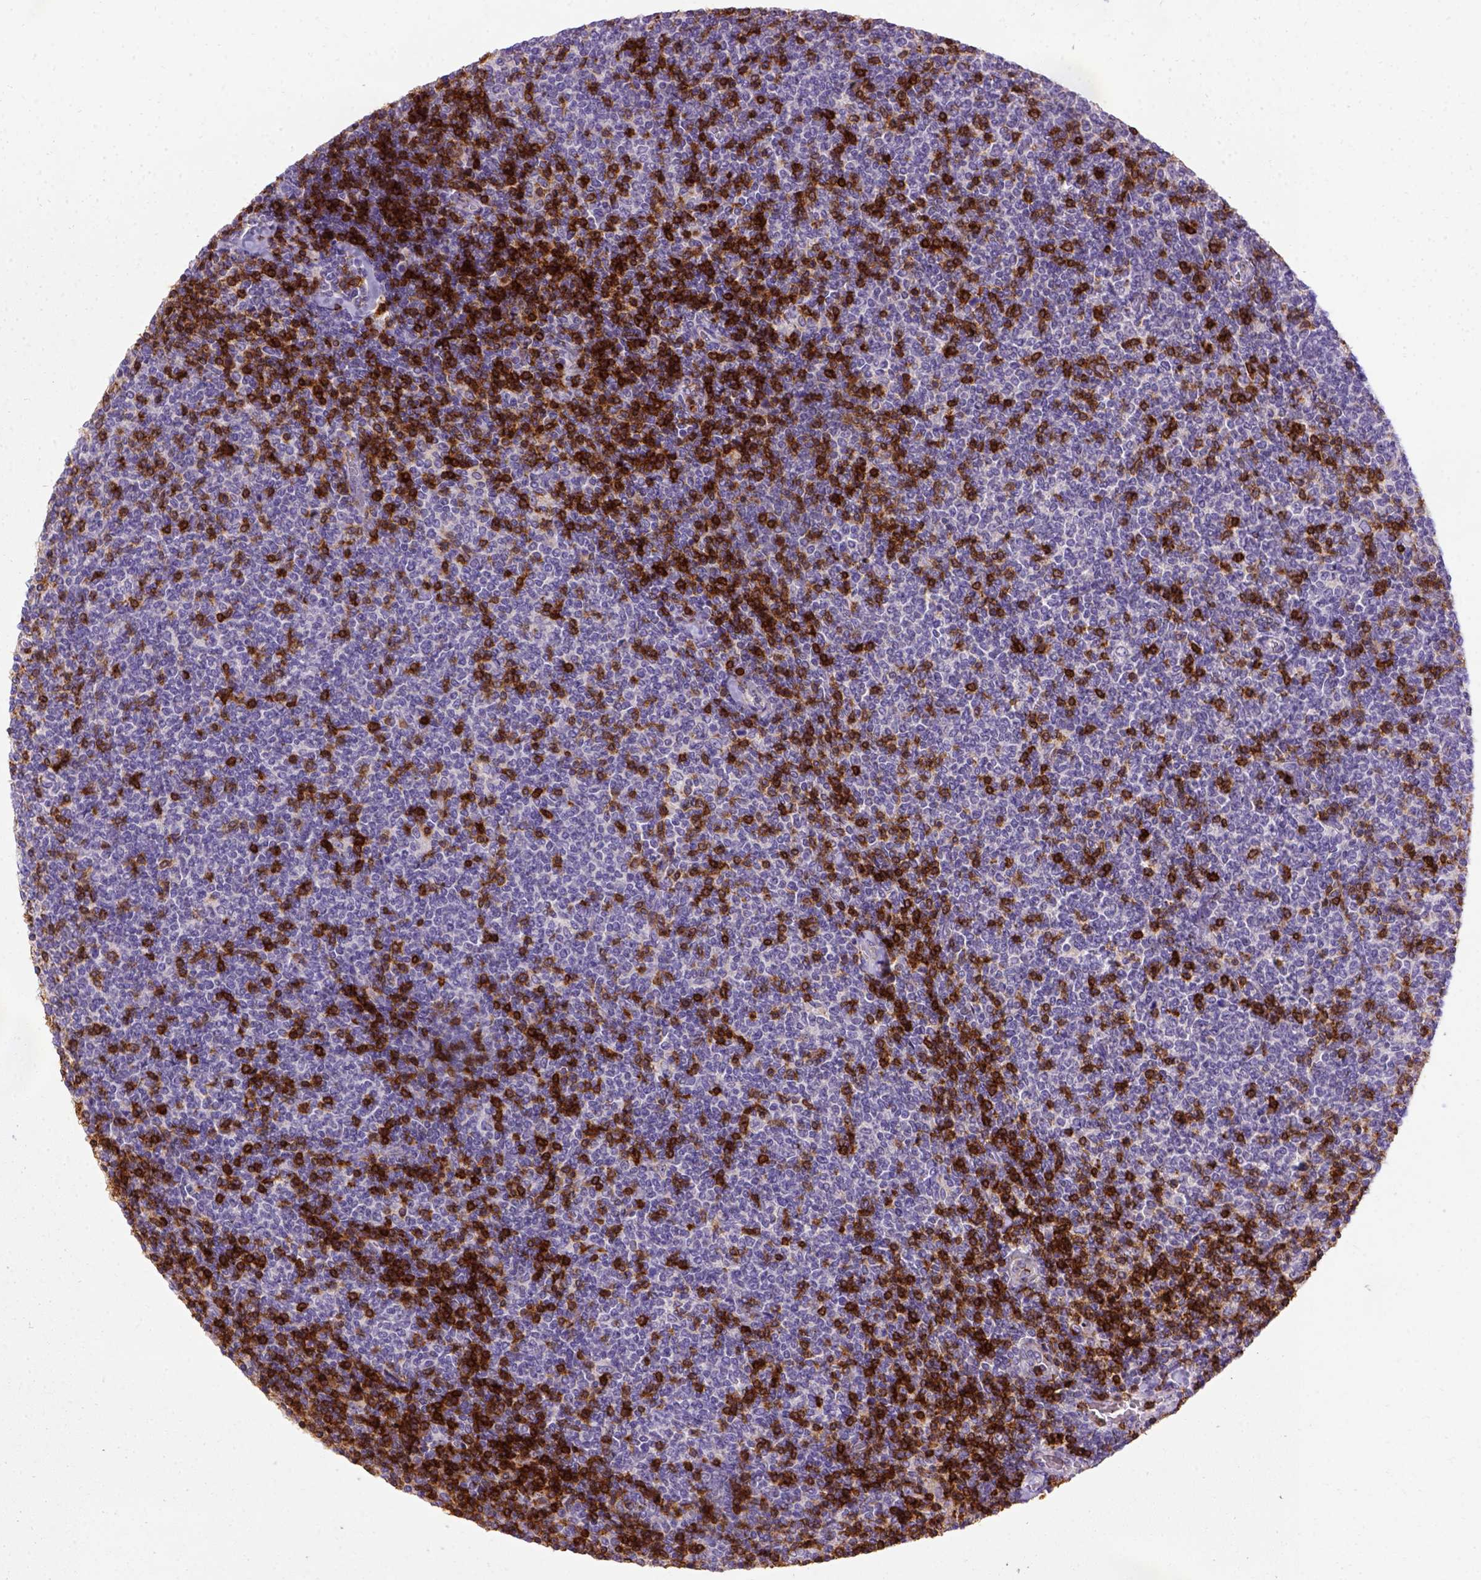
{"staining": {"intensity": "negative", "quantity": "none", "location": "none"}, "tissue": "lymphoma", "cell_type": "Tumor cells", "image_type": "cancer", "snomed": [{"axis": "morphology", "description": "Malignant lymphoma, non-Hodgkin's type, Low grade"}, {"axis": "topography", "description": "Lymph node"}], "caption": "Immunohistochemistry (IHC) micrograph of neoplastic tissue: human lymphoma stained with DAB (3,3'-diaminobenzidine) shows no significant protein staining in tumor cells.", "gene": "CD3E", "patient": {"sex": "male", "age": 52}}